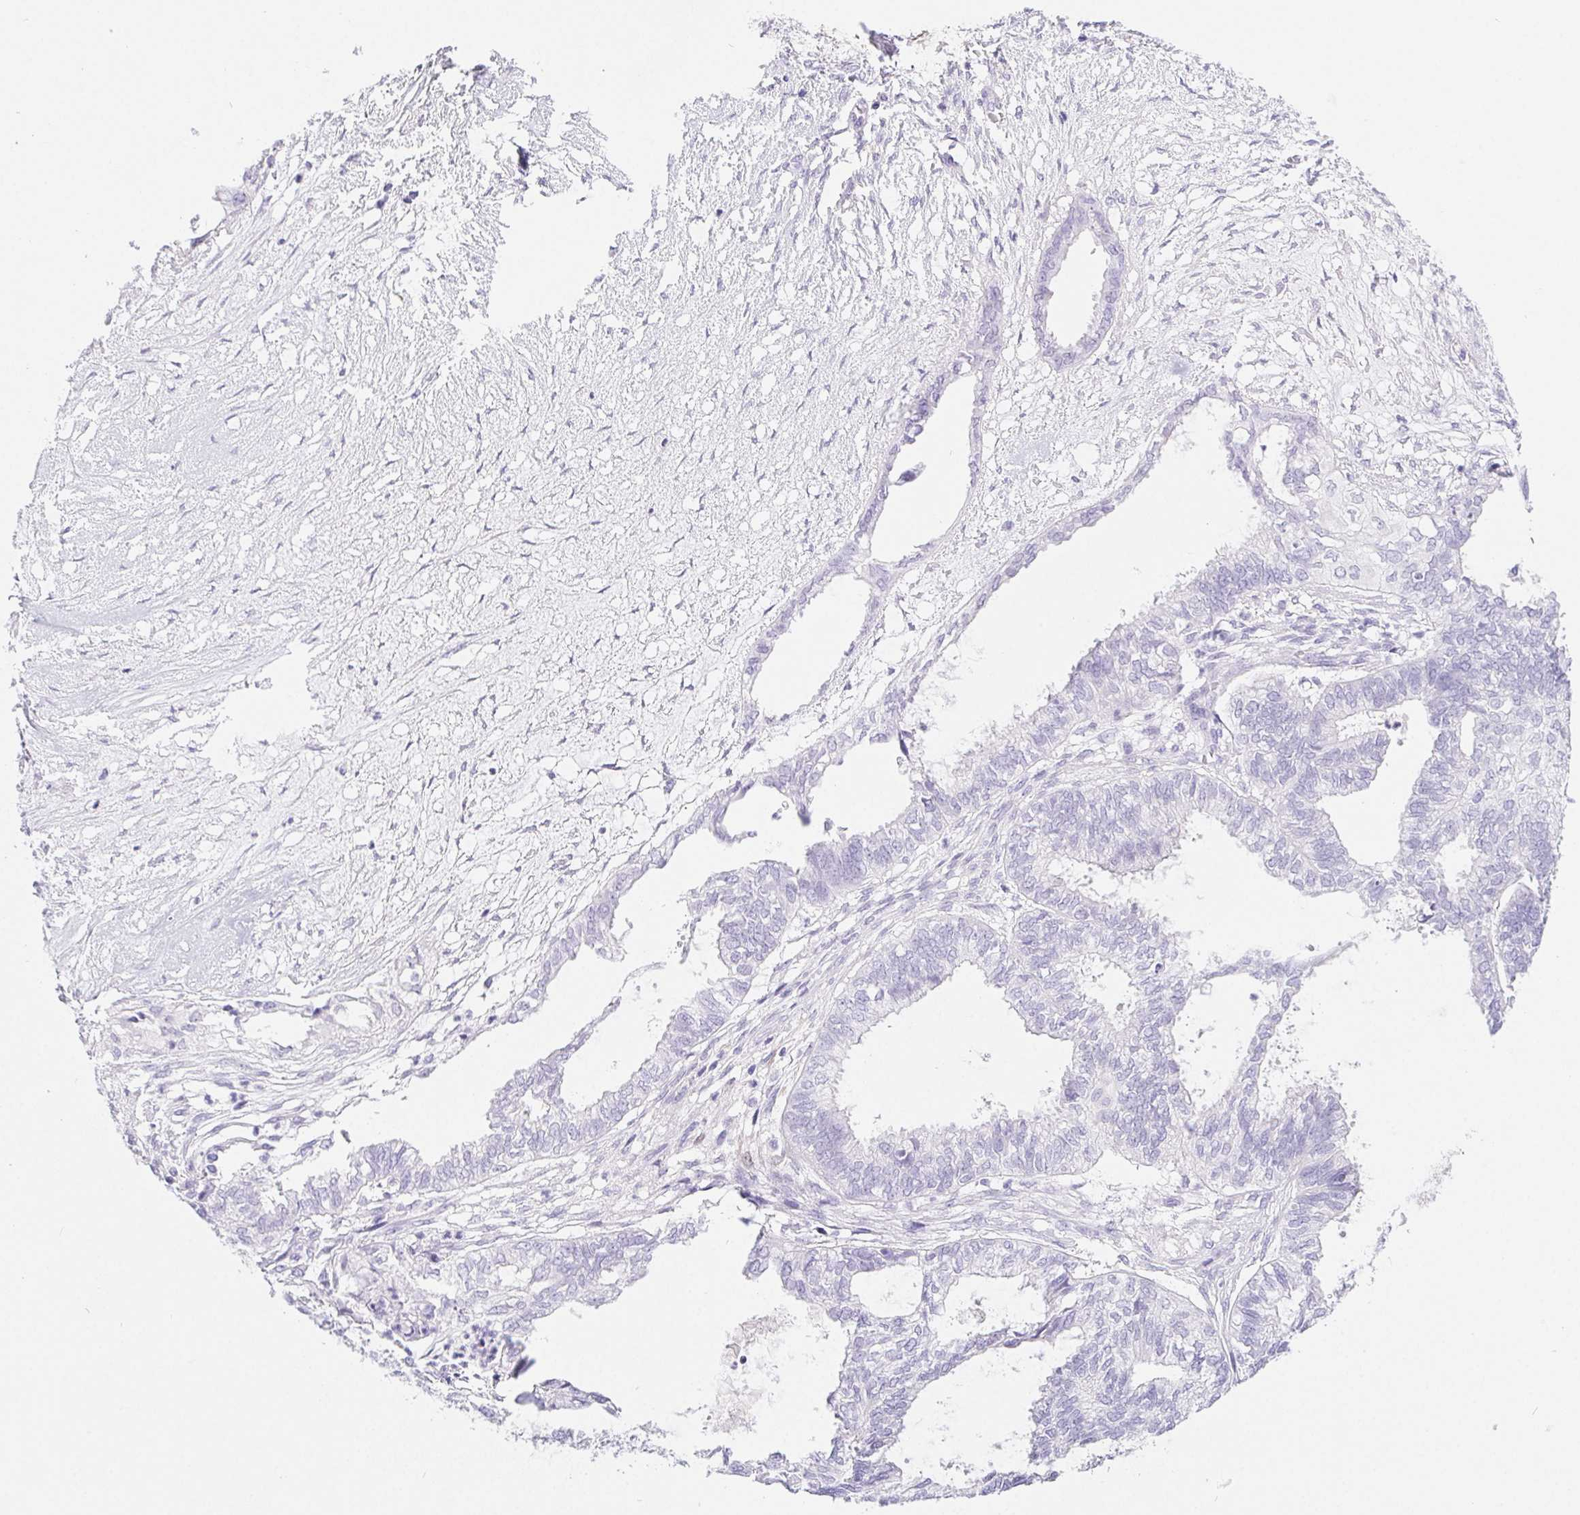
{"staining": {"intensity": "negative", "quantity": "none", "location": "none"}, "tissue": "ovarian cancer", "cell_type": "Tumor cells", "image_type": "cancer", "snomed": [{"axis": "morphology", "description": "Carcinoma, endometroid"}, {"axis": "topography", "description": "Ovary"}], "caption": "IHC of ovarian cancer (endometroid carcinoma) demonstrates no expression in tumor cells. (IHC, brightfield microscopy, high magnification).", "gene": "PNLIP", "patient": {"sex": "female", "age": 64}}